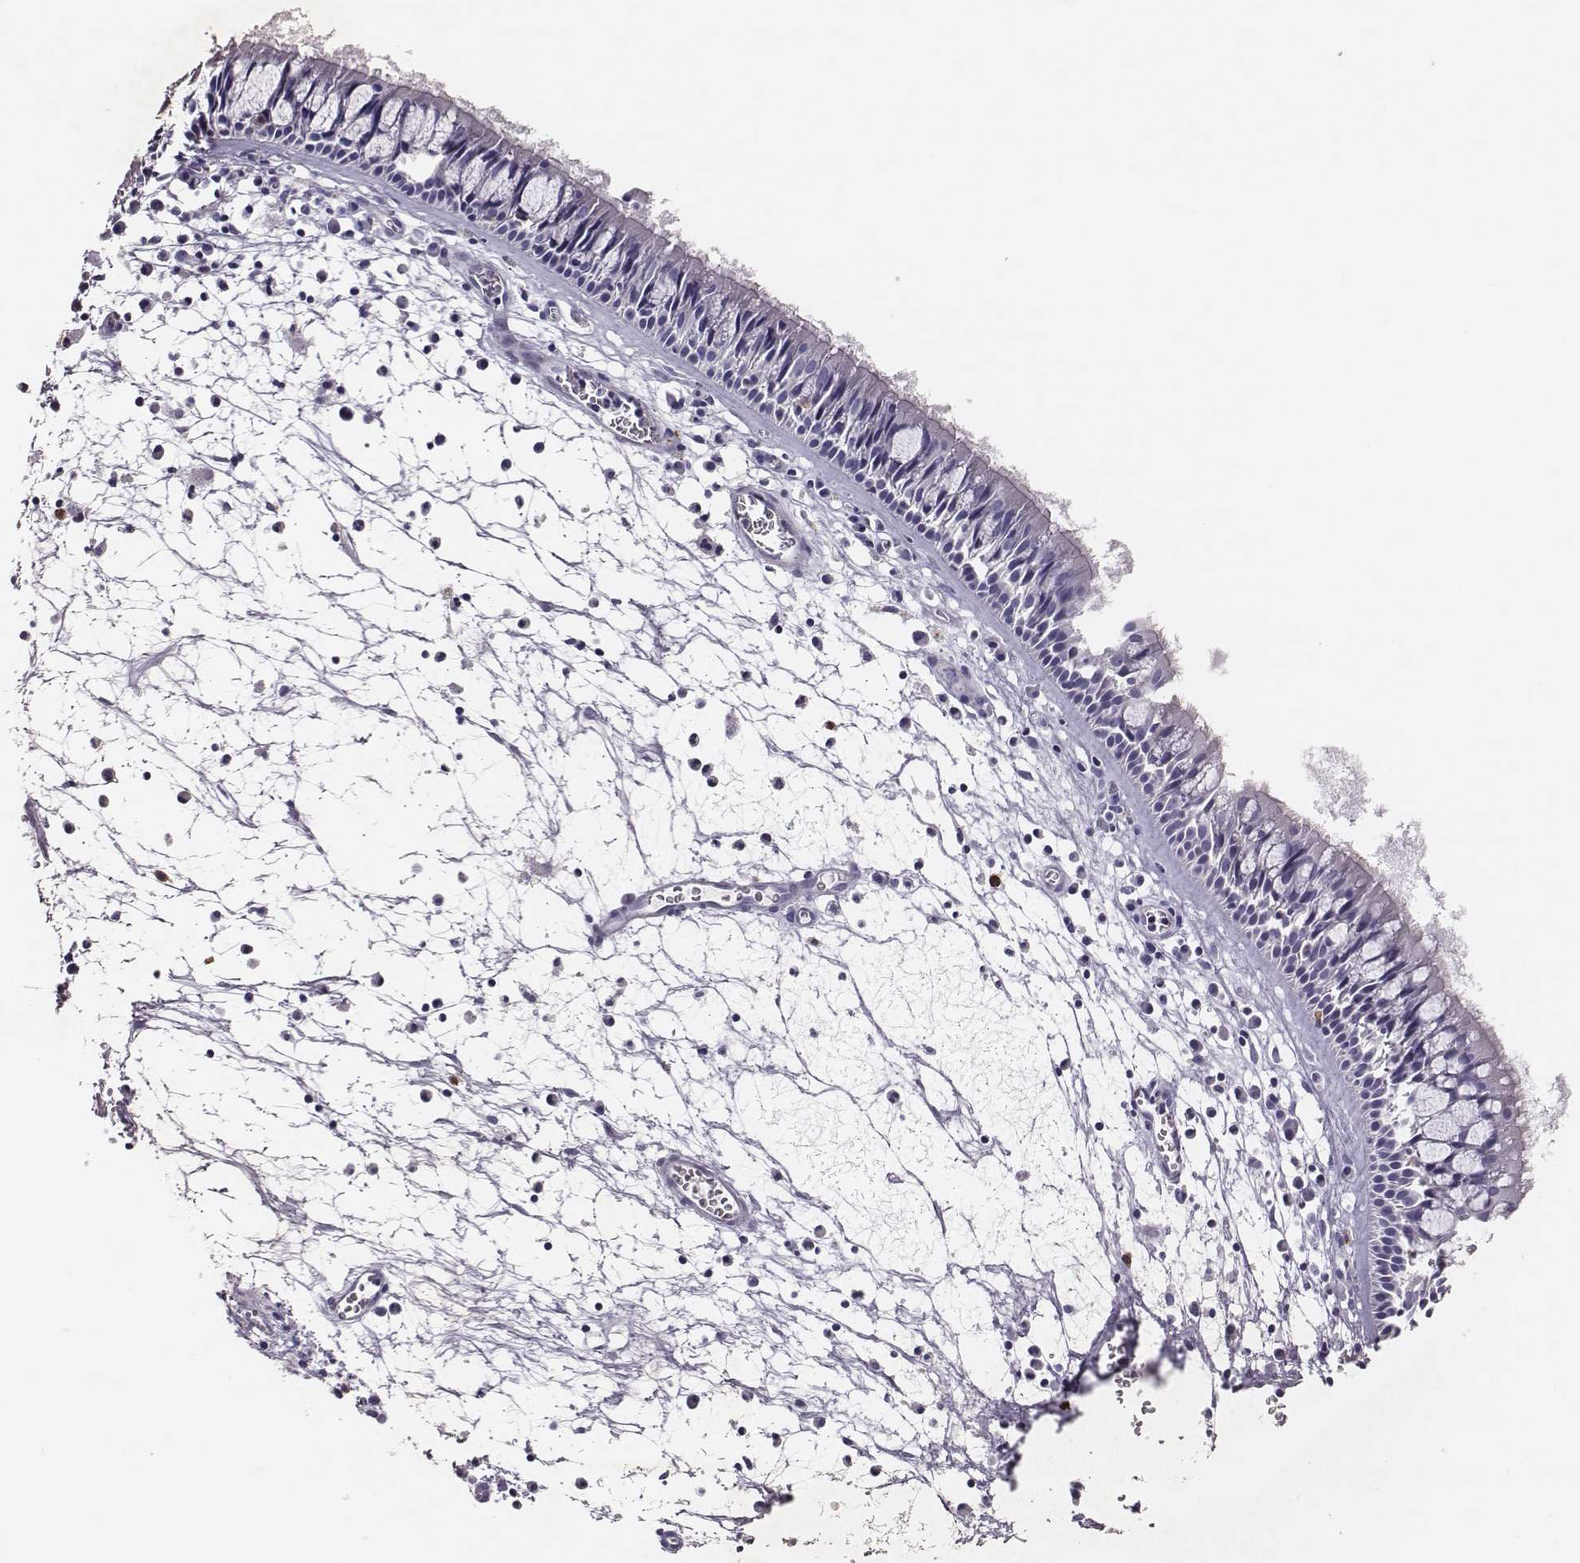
{"staining": {"intensity": "negative", "quantity": "none", "location": "none"}, "tissue": "nasopharynx", "cell_type": "Respiratory epithelial cells", "image_type": "normal", "snomed": [{"axis": "morphology", "description": "Normal tissue, NOS"}, {"axis": "topography", "description": "Nasopharynx"}], "caption": "Micrograph shows no significant protein expression in respiratory epithelial cells of normal nasopharynx. (Brightfield microscopy of DAB immunohistochemistry at high magnification).", "gene": "P2RY10", "patient": {"sex": "male", "age": 61}}